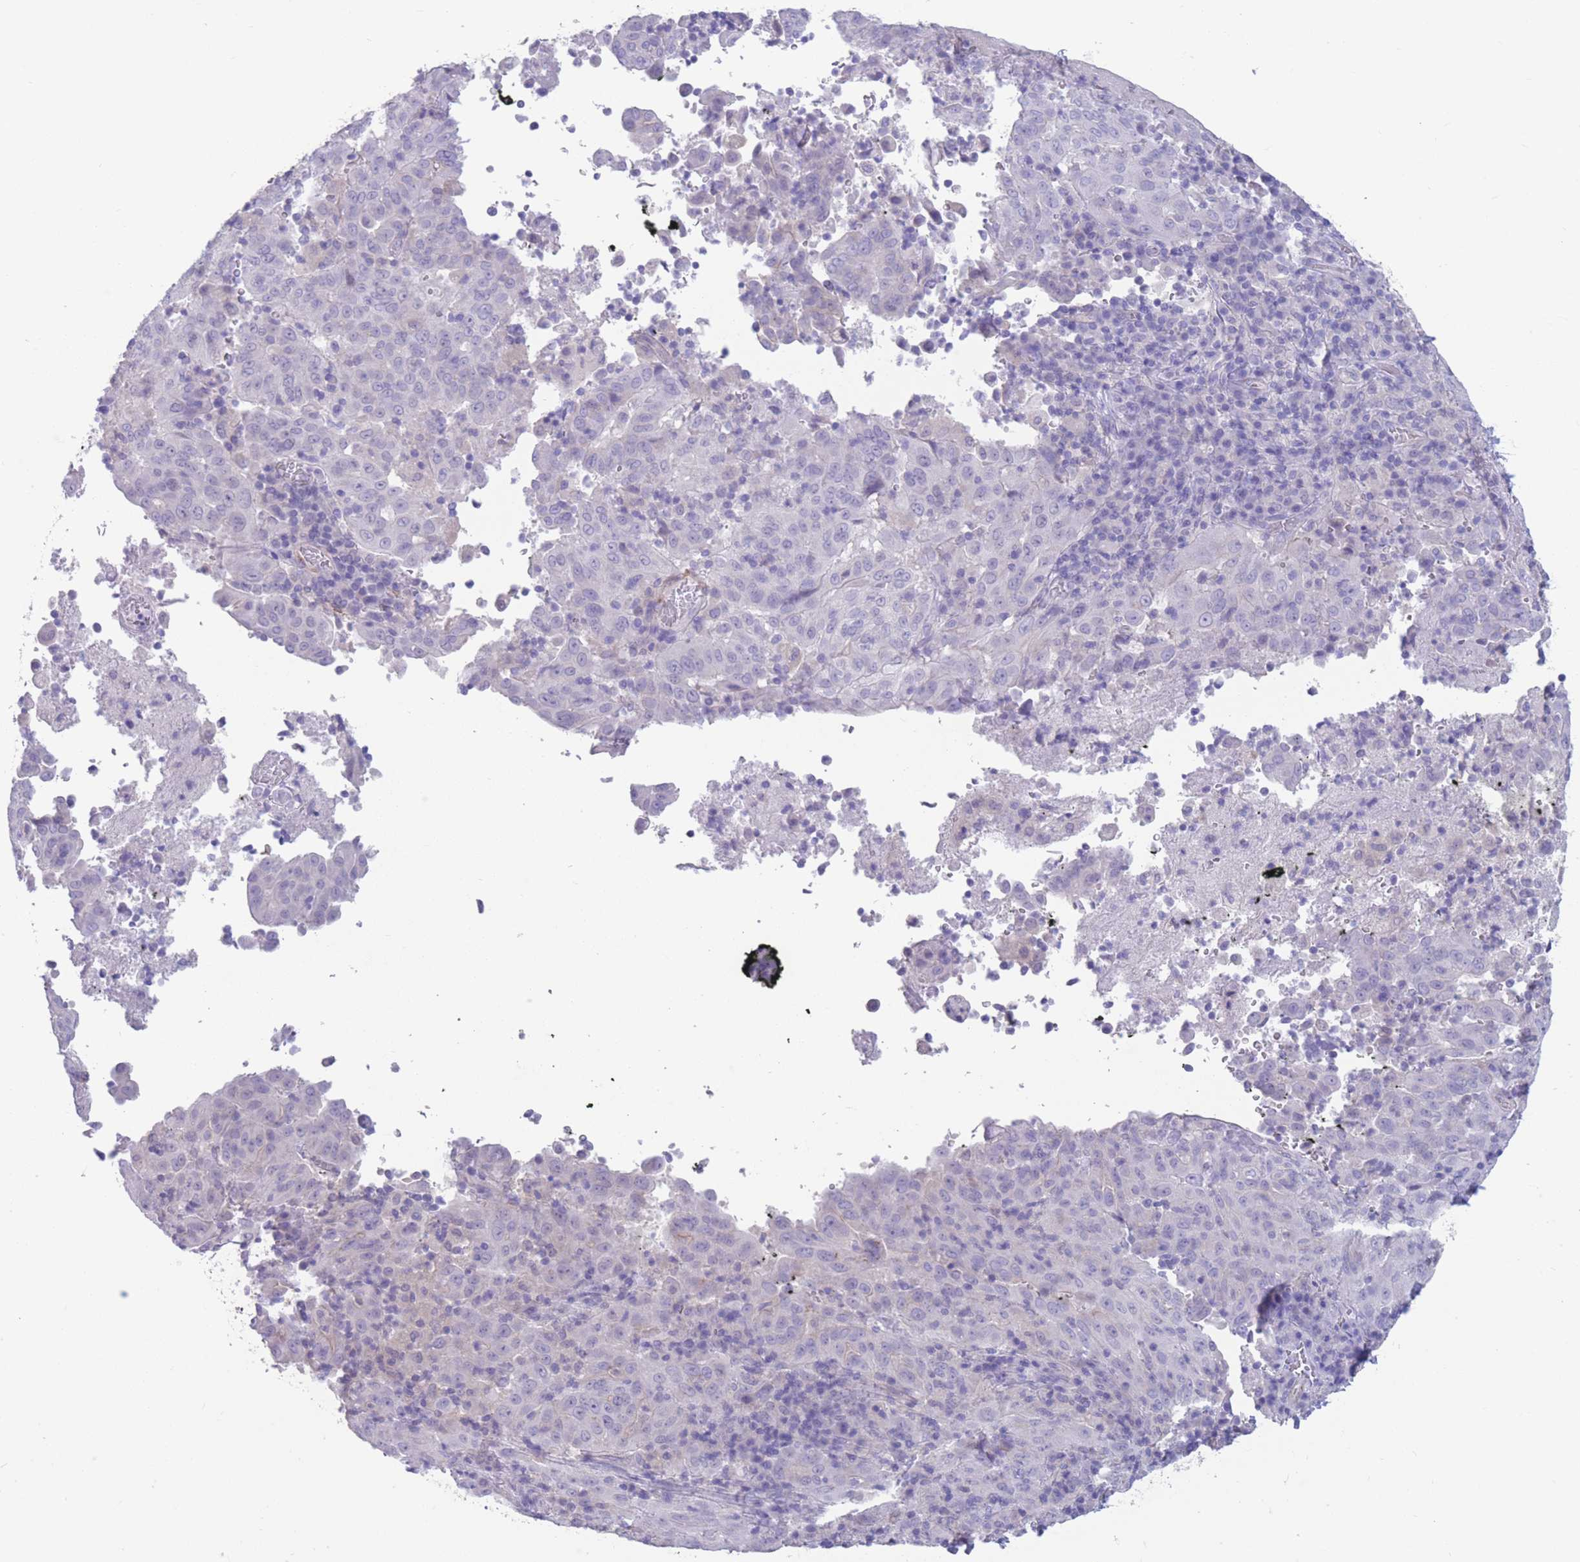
{"staining": {"intensity": "negative", "quantity": "none", "location": "none"}, "tissue": "pancreatic cancer", "cell_type": "Tumor cells", "image_type": "cancer", "snomed": [{"axis": "morphology", "description": "Adenocarcinoma, NOS"}, {"axis": "topography", "description": "Pancreas"}], "caption": "Immunohistochemical staining of pancreatic adenocarcinoma displays no significant expression in tumor cells.", "gene": "DPYD", "patient": {"sex": "male", "age": 63}}